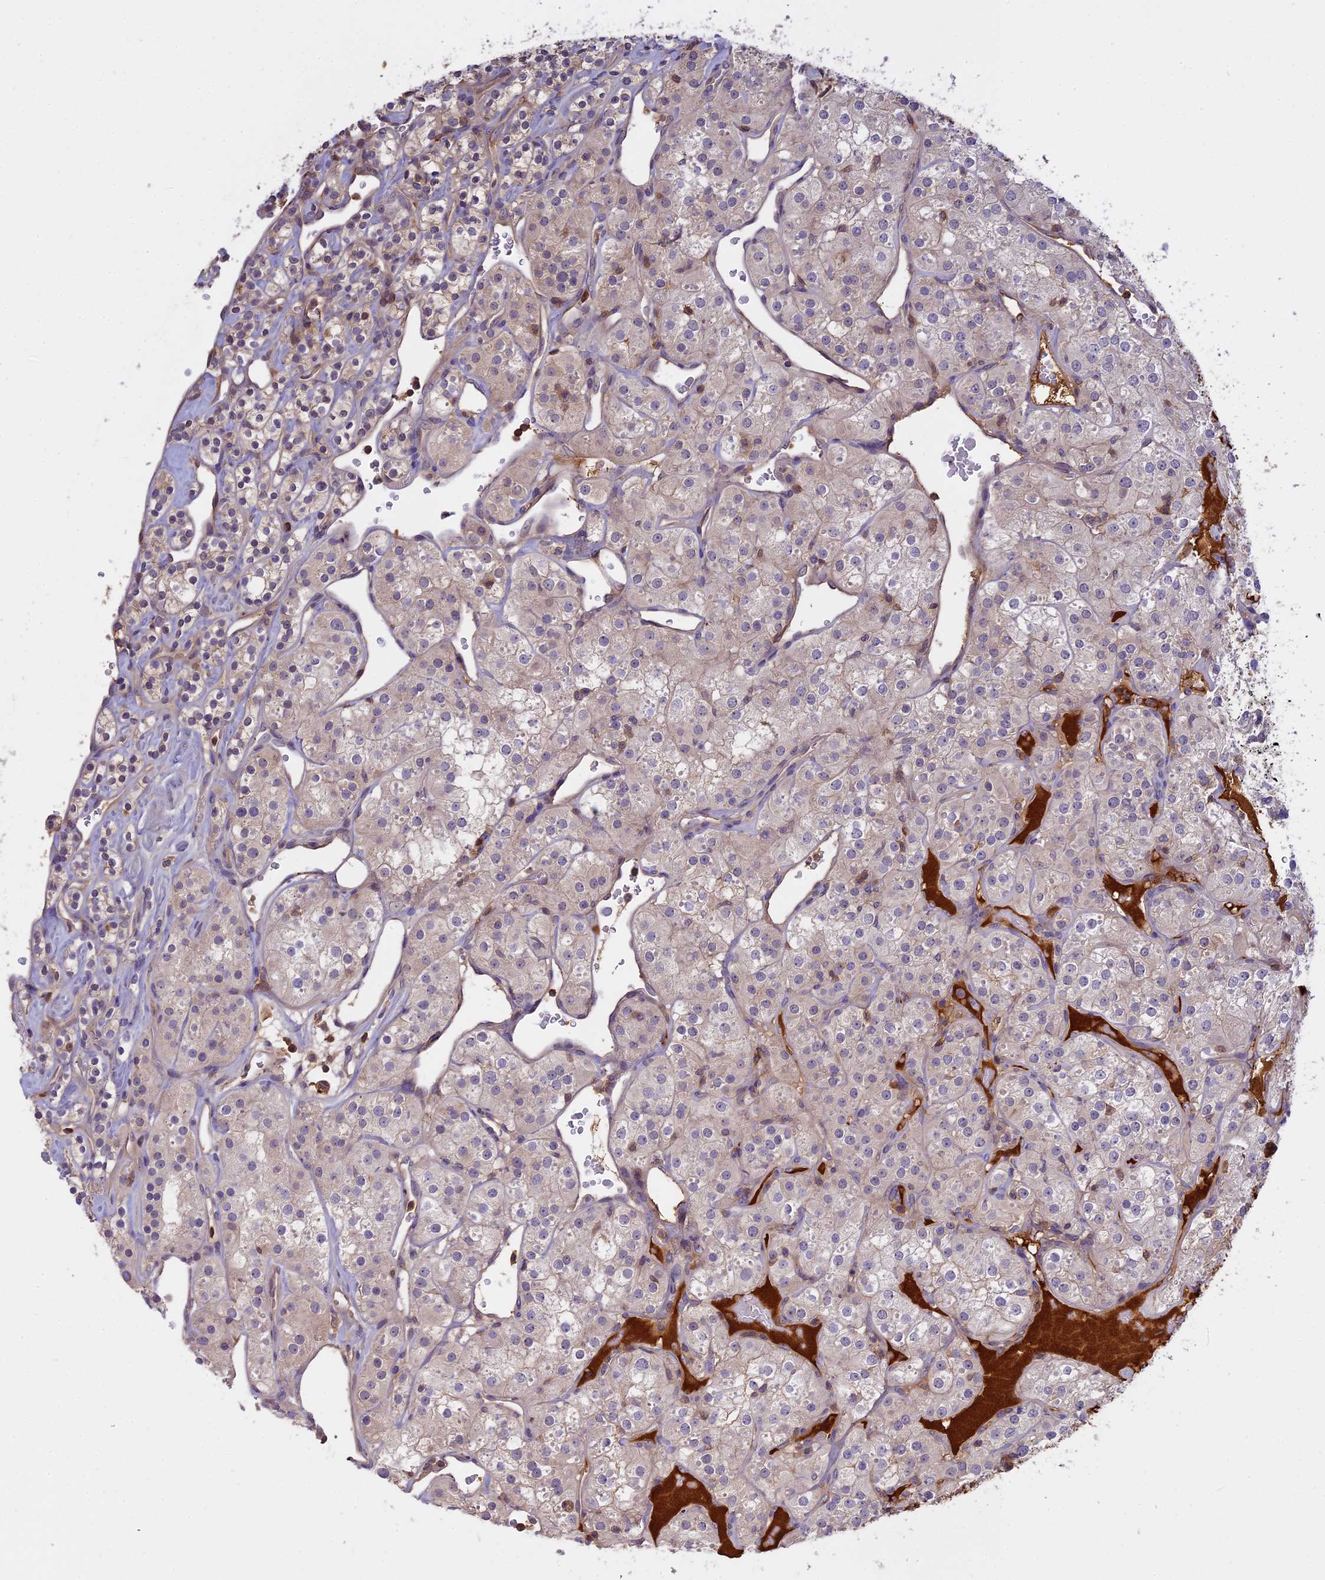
{"staining": {"intensity": "moderate", "quantity": "<25%", "location": "cytoplasmic/membranous"}, "tissue": "renal cancer", "cell_type": "Tumor cells", "image_type": "cancer", "snomed": [{"axis": "morphology", "description": "Adenocarcinoma, NOS"}, {"axis": "topography", "description": "Kidney"}], "caption": "Human renal adenocarcinoma stained for a protein (brown) displays moderate cytoplasmic/membranous positive expression in approximately <25% of tumor cells.", "gene": "CFAP119", "patient": {"sex": "male", "age": 77}}